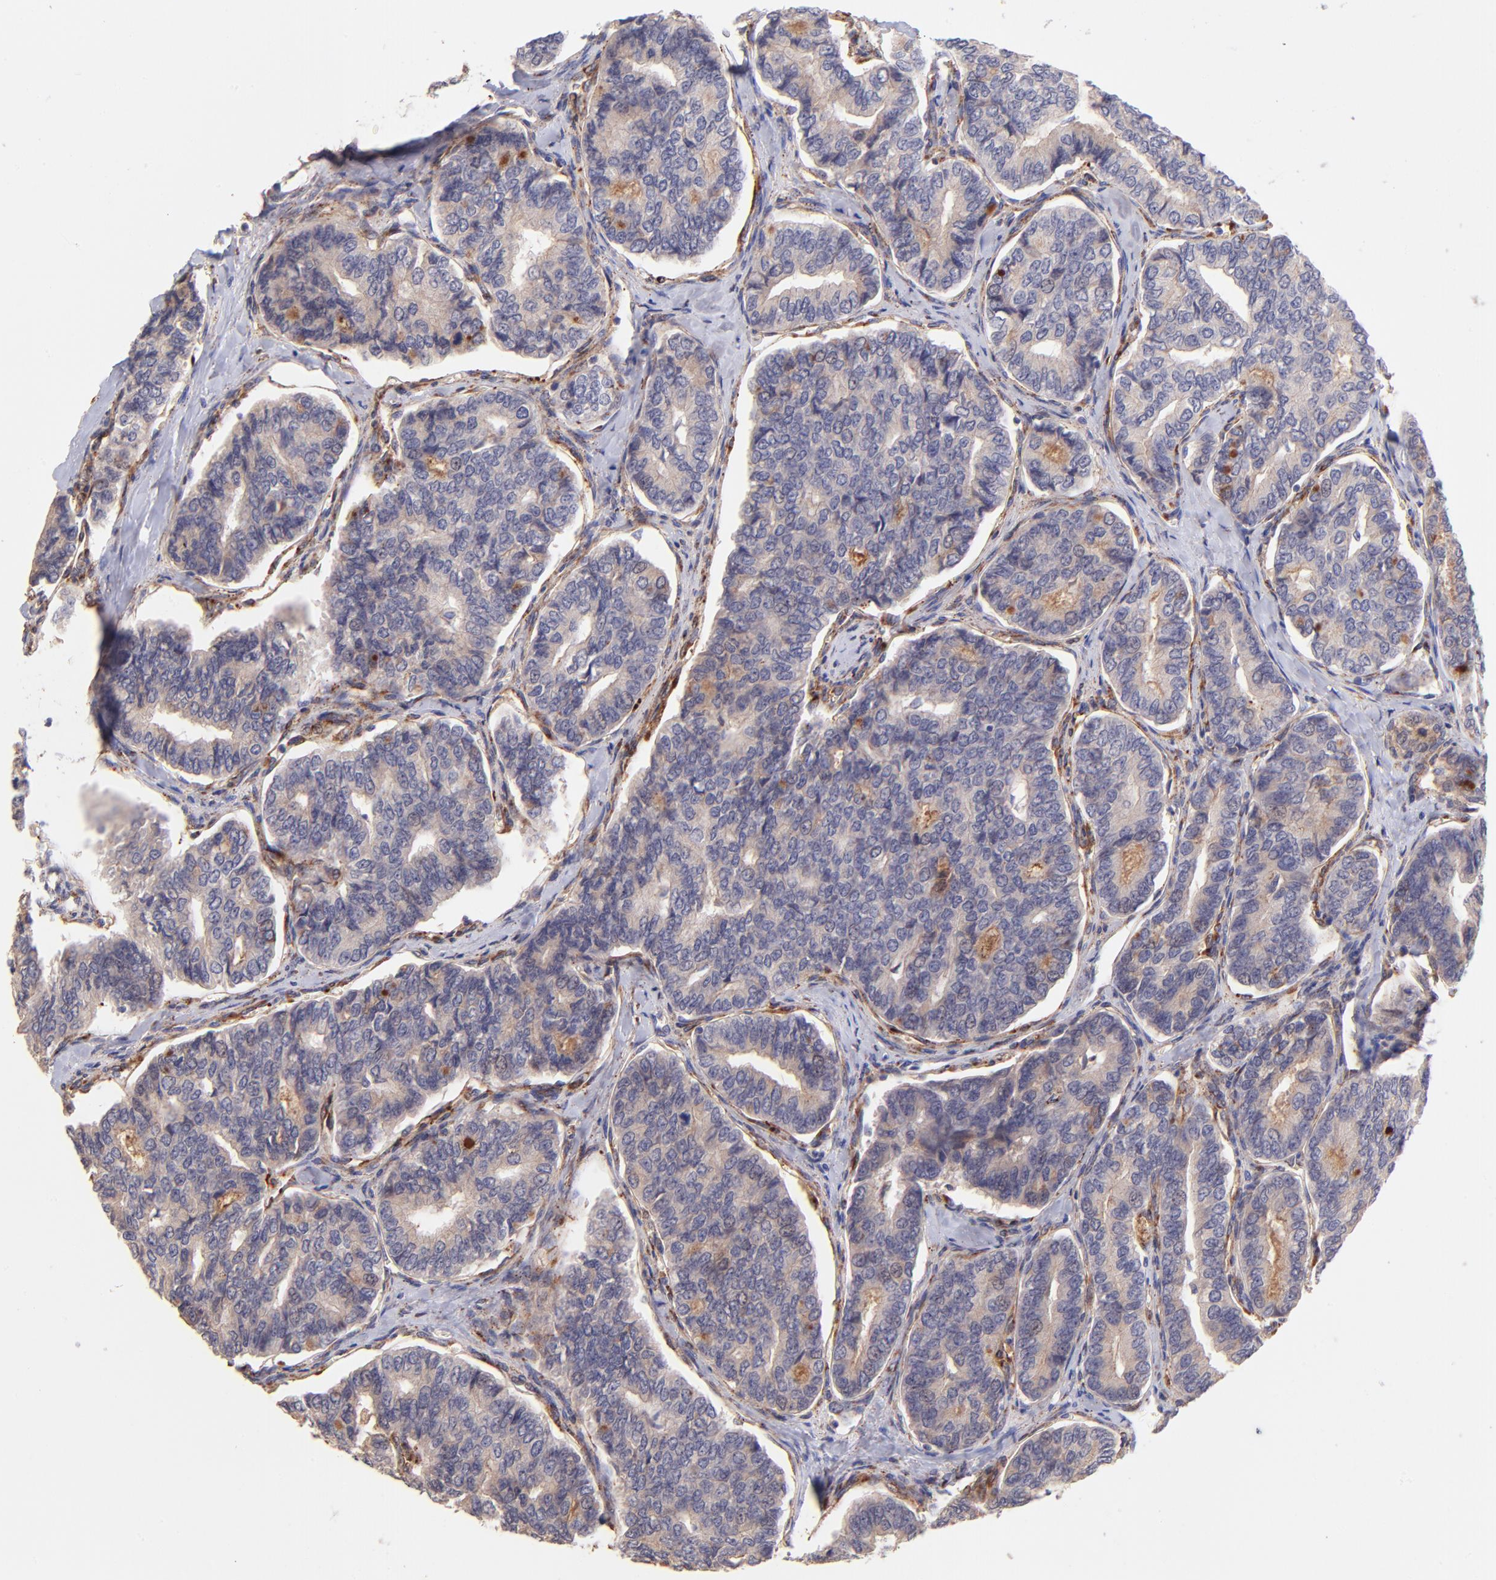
{"staining": {"intensity": "weak", "quantity": "25%-75%", "location": "cytoplasmic/membranous"}, "tissue": "thyroid cancer", "cell_type": "Tumor cells", "image_type": "cancer", "snomed": [{"axis": "morphology", "description": "Papillary adenocarcinoma, NOS"}, {"axis": "topography", "description": "Thyroid gland"}], "caption": "This histopathology image exhibits immunohistochemistry staining of human thyroid cancer (papillary adenocarcinoma), with low weak cytoplasmic/membranous positivity in approximately 25%-75% of tumor cells.", "gene": "SPARC", "patient": {"sex": "female", "age": 35}}